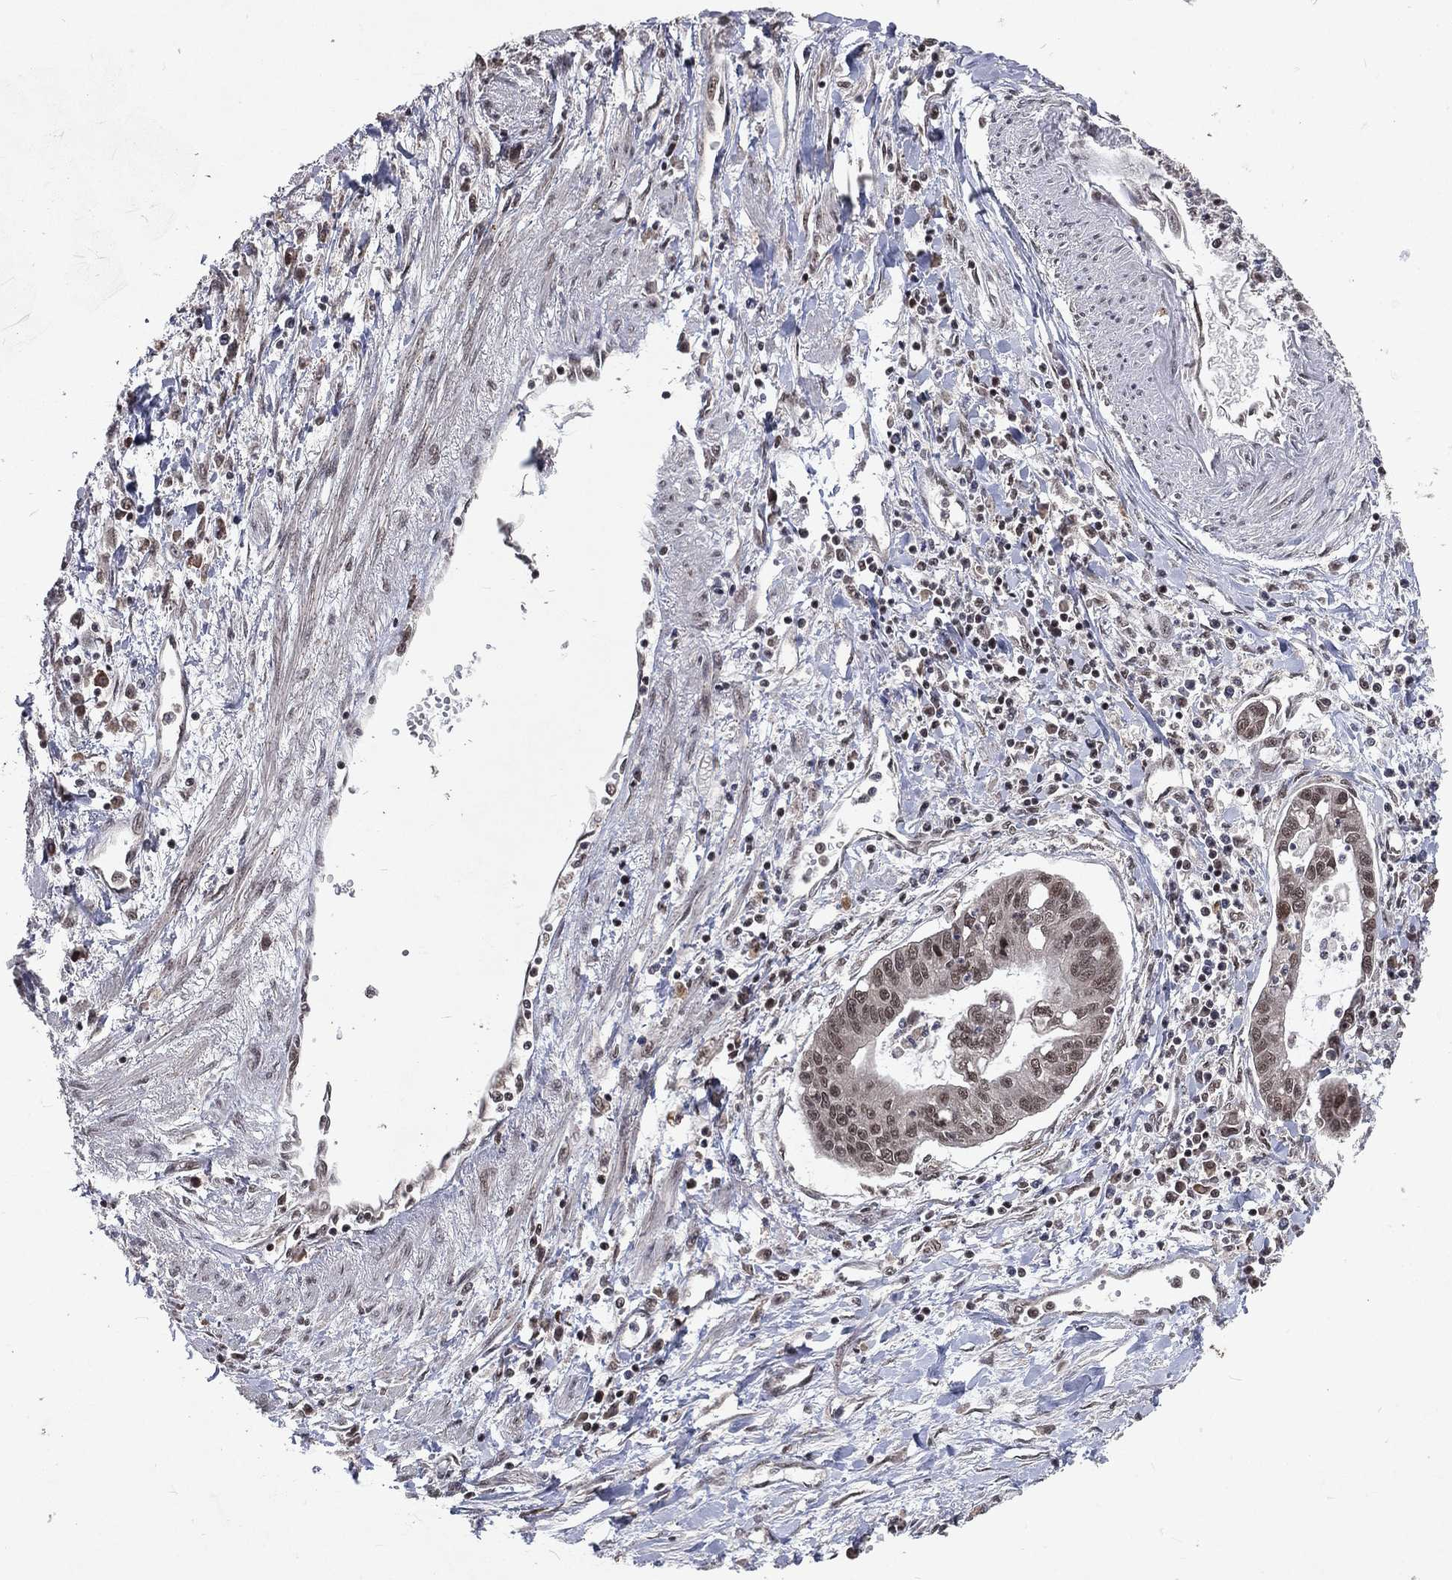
{"staining": {"intensity": "moderate", "quantity": "<25%", "location": "nuclear"}, "tissue": "liver cancer", "cell_type": "Tumor cells", "image_type": "cancer", "snomed": [{"axis": "morphology", "description": "Cholangiocarcinoma"}, {"axis": "topography", "description": "Liver"}], "caption": "Liver cancer (cholangiocarcinoma) tissue demonstrates moderate nuclear expression in about <25% of tumor cells", "gene": "DMAP1", "patient": {"sex": "male", "age": 58}}